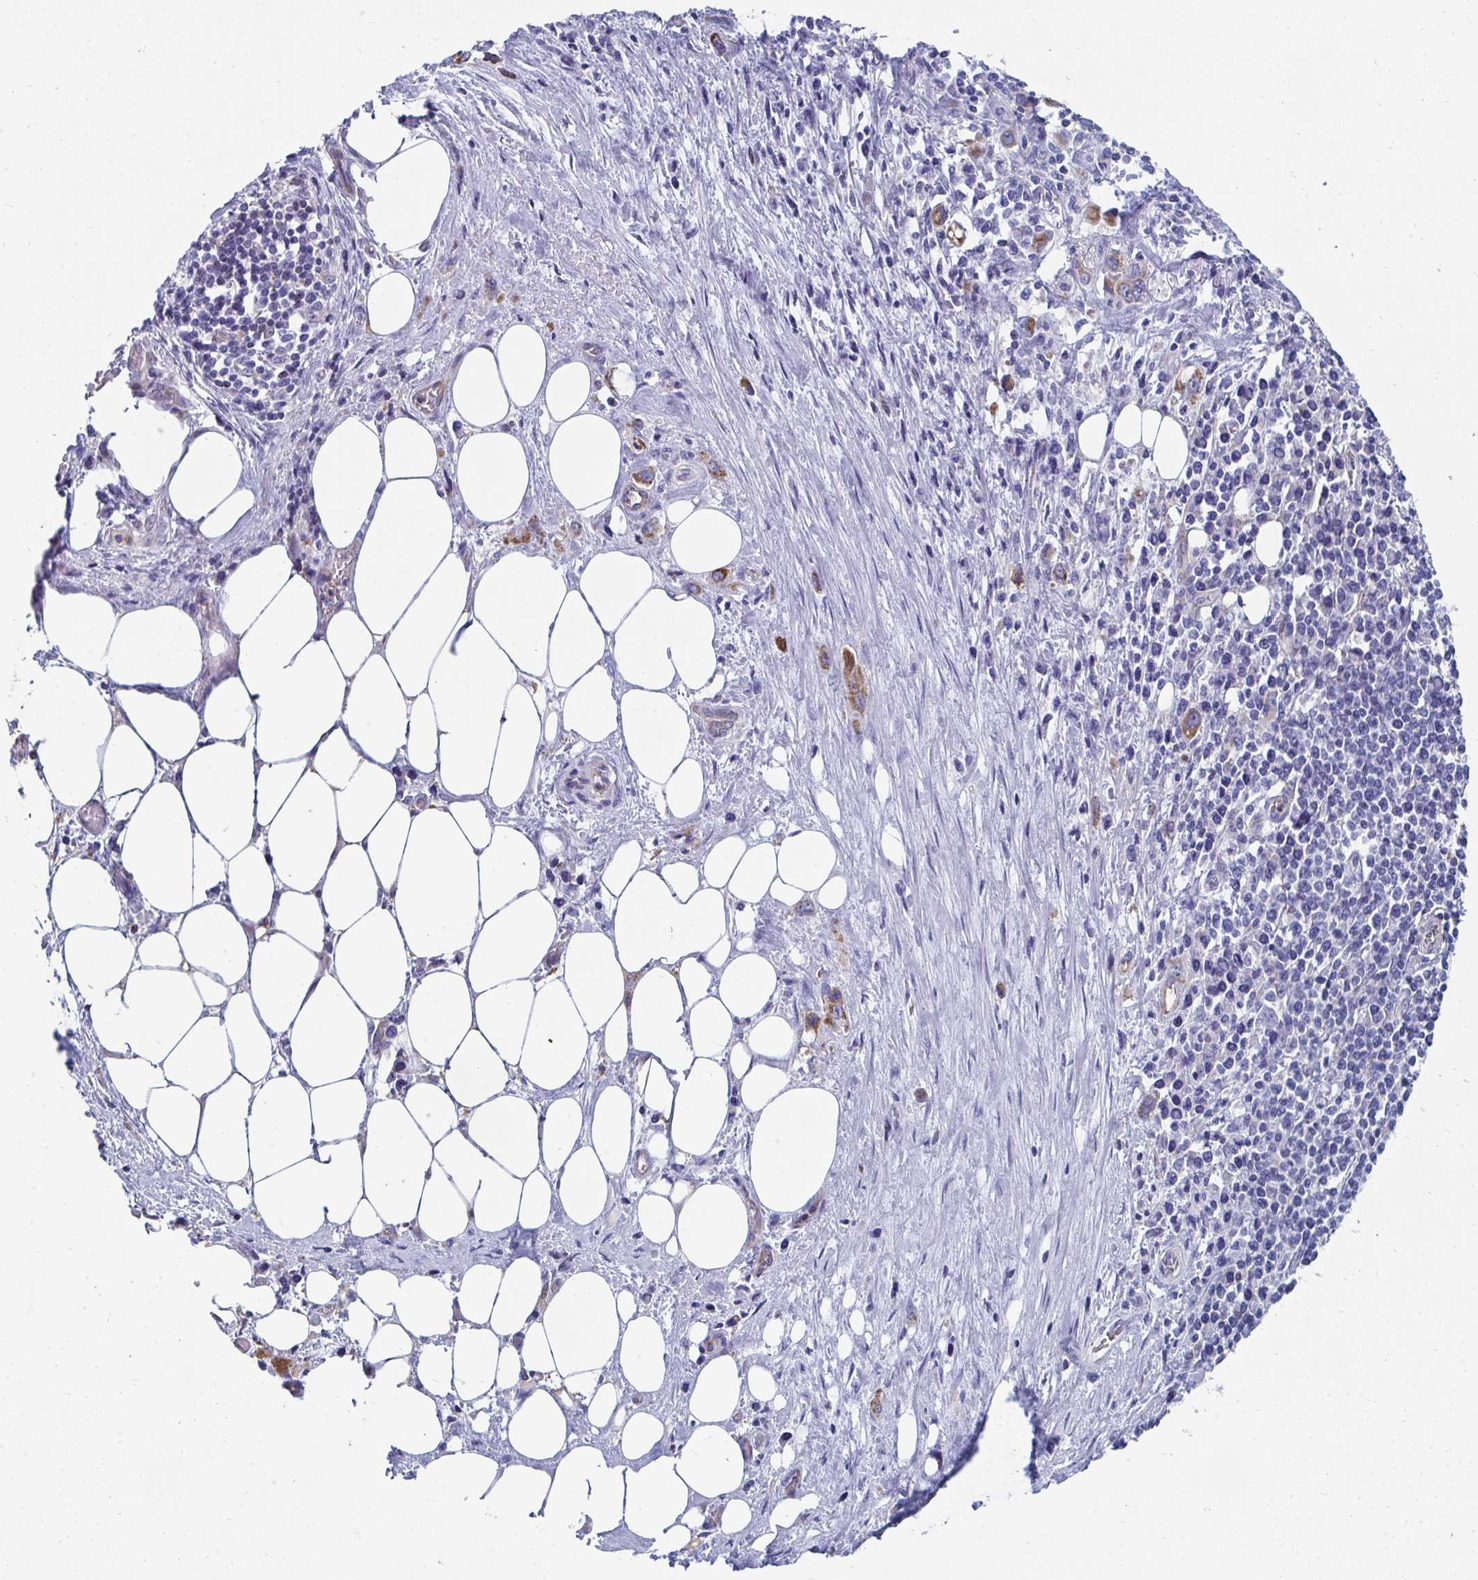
{"staining": {"intensity": "moderate", "quantity": ">75%", "location": "cytoplasmic/membranous"}, "tissue": "stomach cancer", "cell_type": "Tumor cells", "image_type": "cancer", "snomed": [{"axis": "morphology", "description": "Adenocarcinoma, NOS"}, {"axis": "topography", "description": "Stomach, upper"}], "caption": "Immunohistochemical staining of human stomach cancer reveals medium levels of moderate cytoplasmic/membranous protein staining in approximately >75% of tumor cells.", "gene": "MGAM2", "patient": {"sex": "male", "age": 75}}